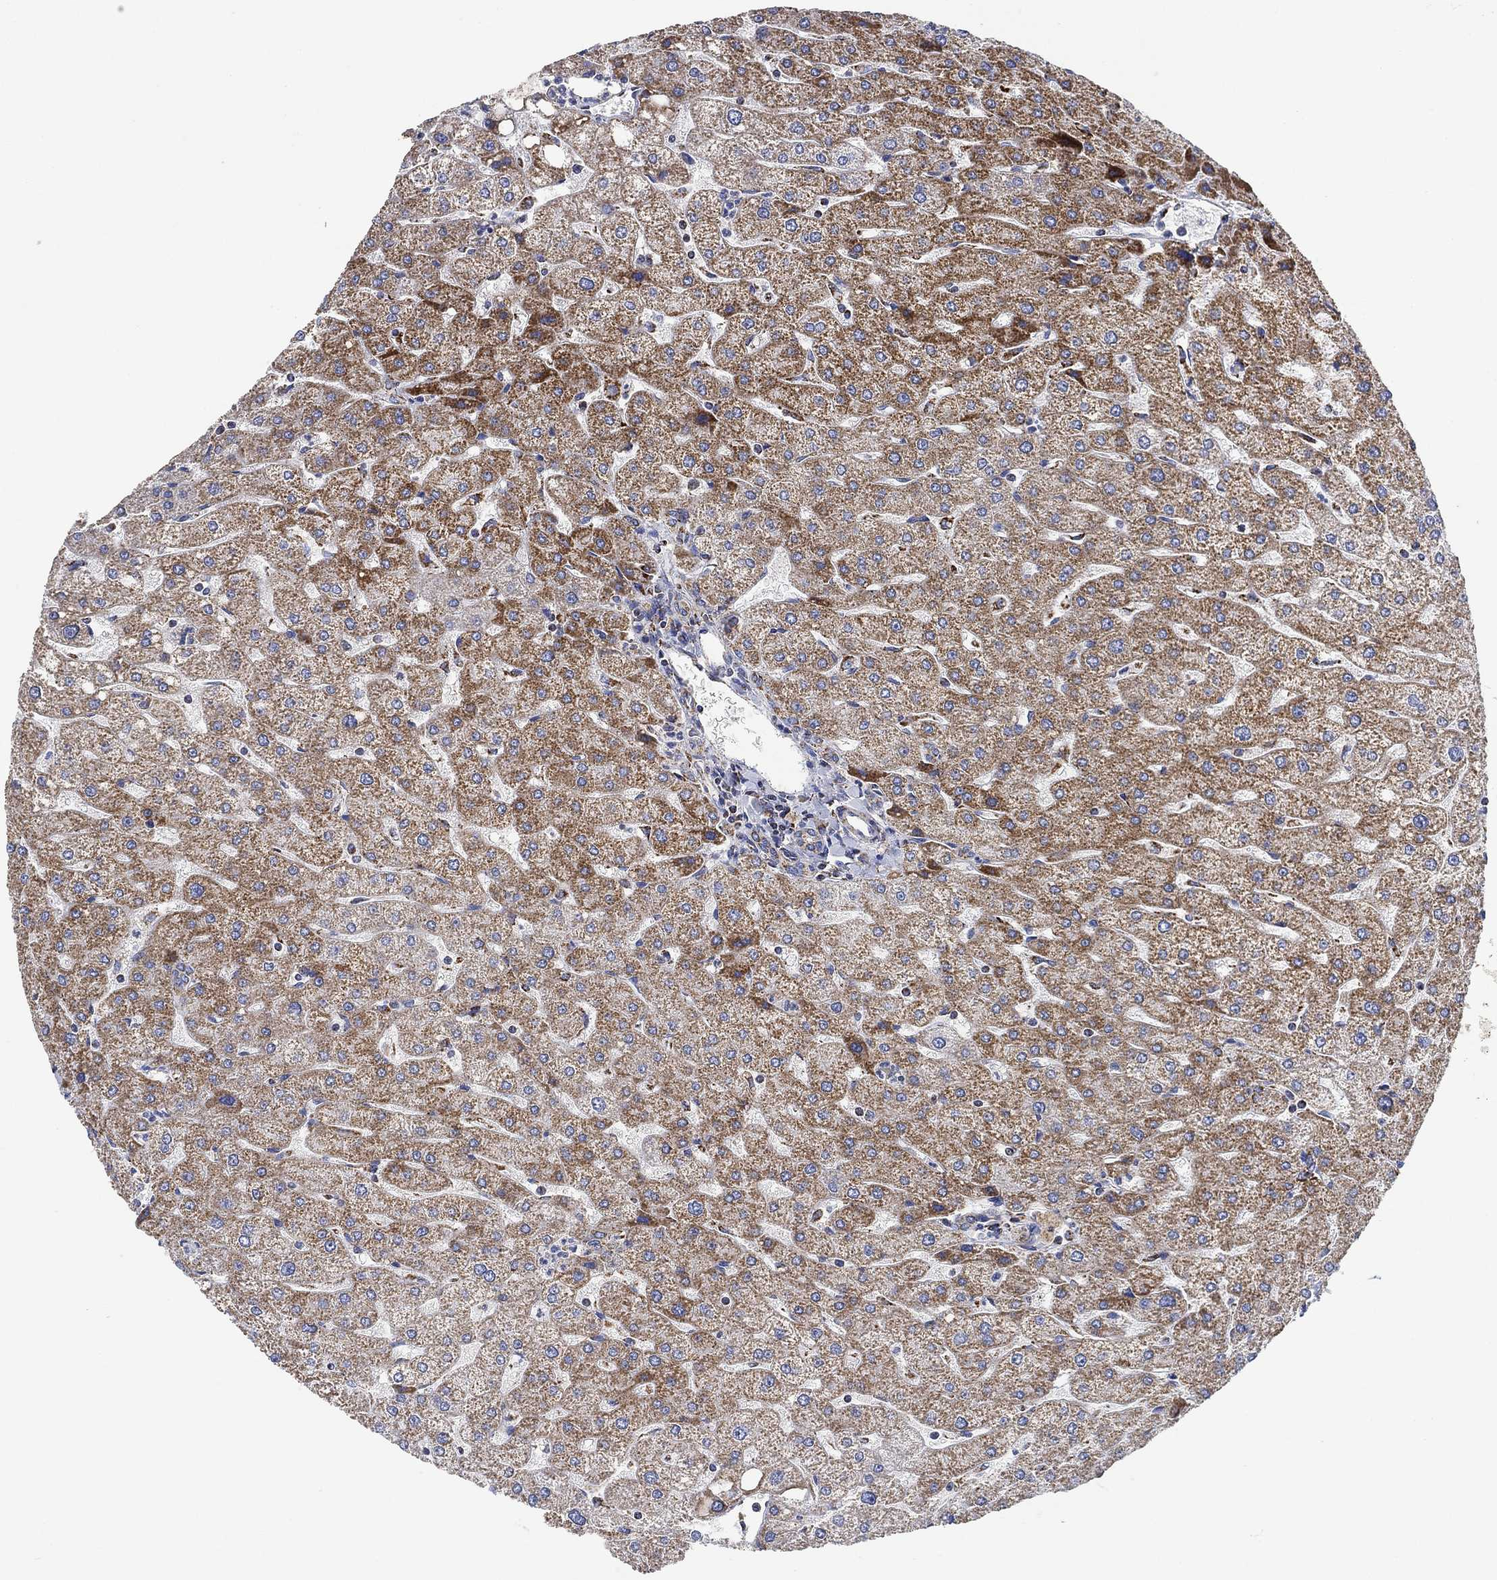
{"staining": {"intensity": "negative", "quantity": "none", "location": "none"}, "tissue": "liver", "cell_type": "Cholangiocytes", "image_type": "normal", "snomed": [{"axis": "morphology", "description": "Normal tissue, NOS"}, {"axis": "topography", "description": "Liver"}], "caption": "Cholangiocytes are negative for protein expression in benign human liver. (DAB (3,3'-diaminobenzidine) immunohistochemistry visualized using brightfield microscopy, high magnification).", "gene": "NDUFS3", "patient": {"sex": "male", "age": 67}}